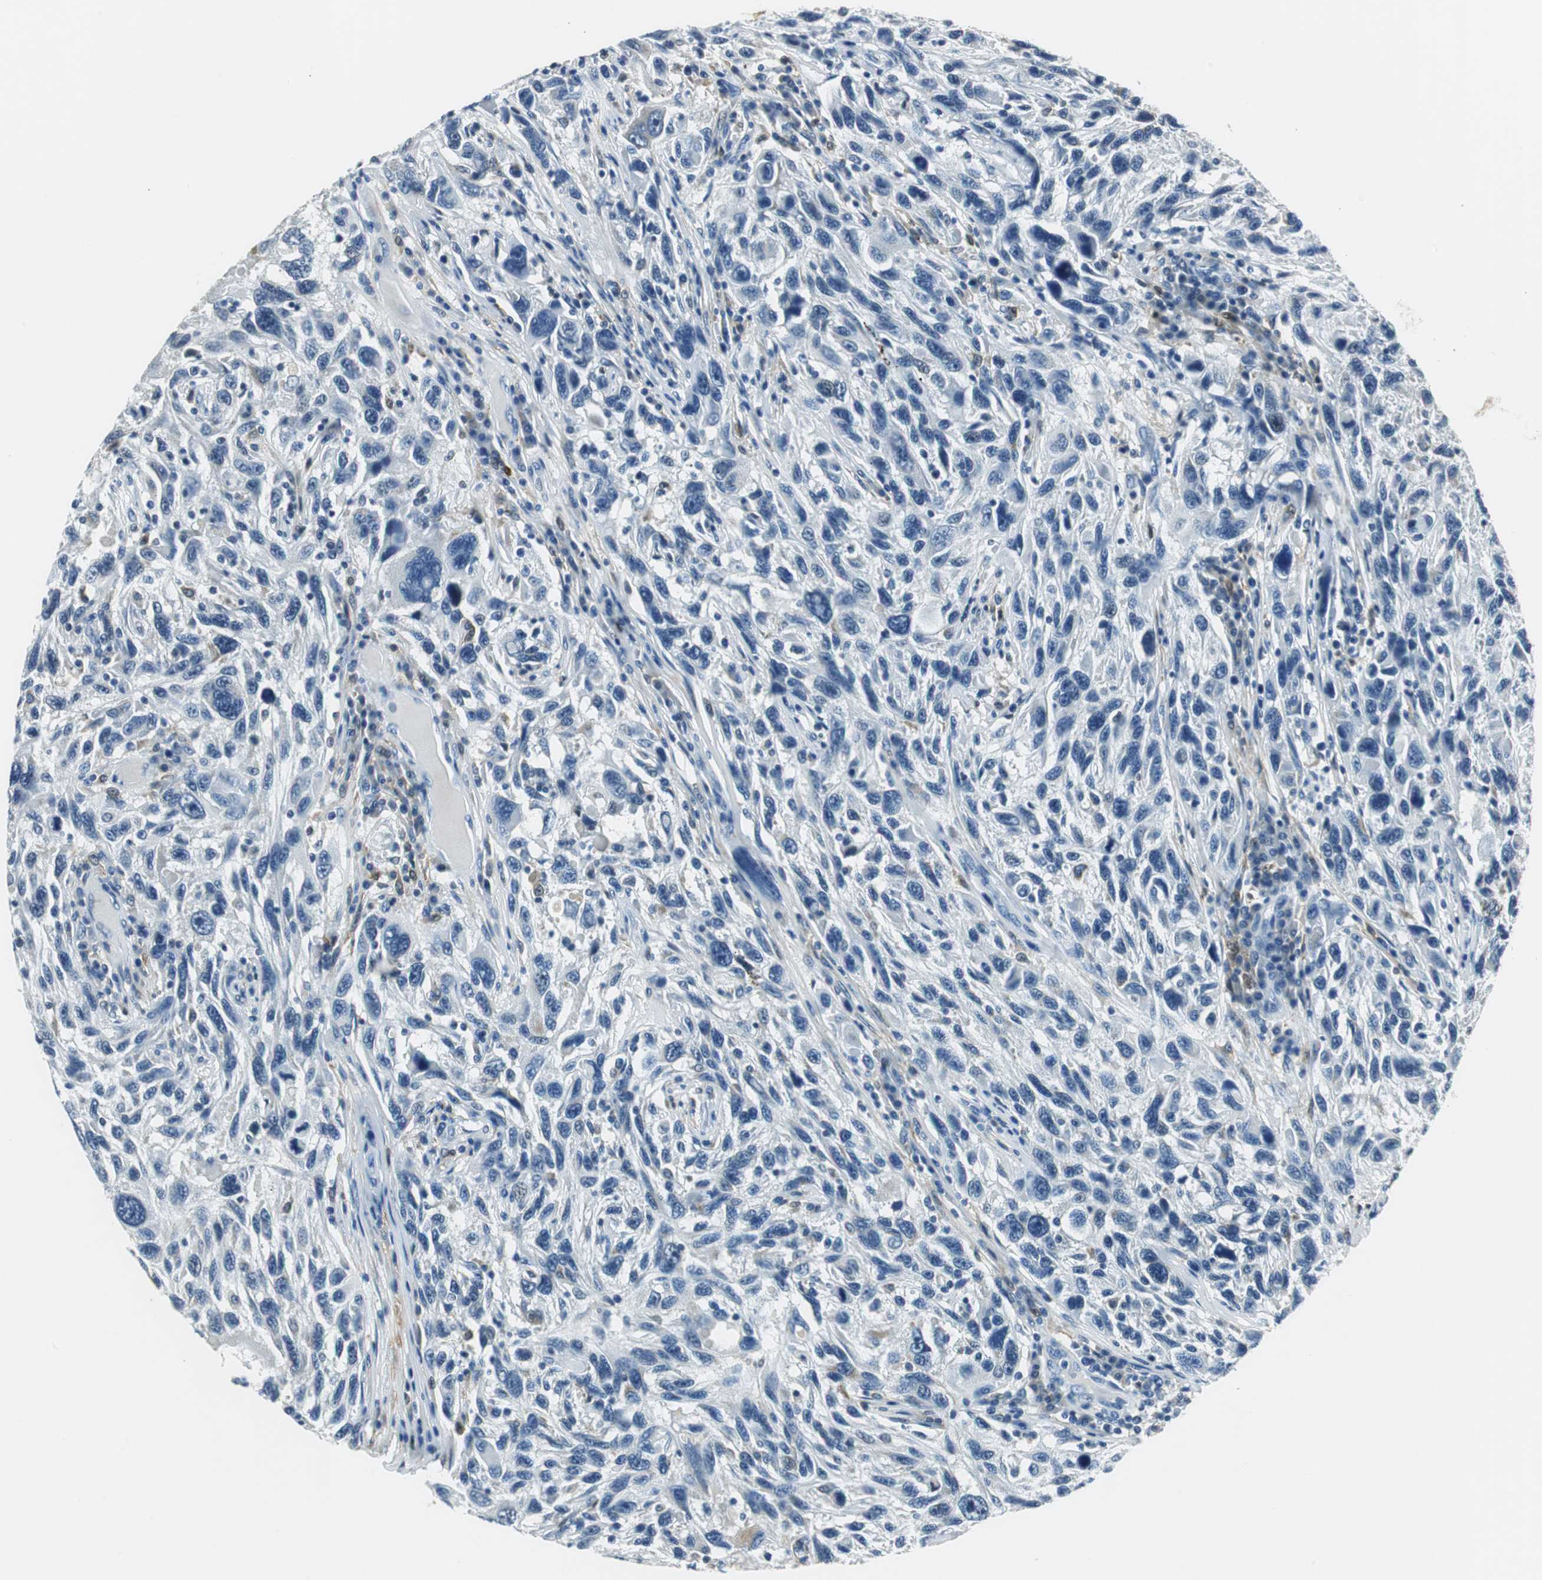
{"staining": {"intensity": "negative", "quantity": "none", "location": "none"}, "tissue": "melanoma", "cell_type": "Tumor cells", "image_type": "cancer", "snomed": [{"axis": "morphology", "description": "Malignant melanoma, NOS"}, {"axis": "topography", "description": "Skin"}], "caption": "Histopathology image shows no significant protein staining in tumor cells of melanoma. (DAB (3,3'-diaminobenzidine) immunohistochemistry (IHC) visualized using brightfield microscopy, high magnification).", "gene": "ME1", "patient": {"sex": "male", "age": 53}}